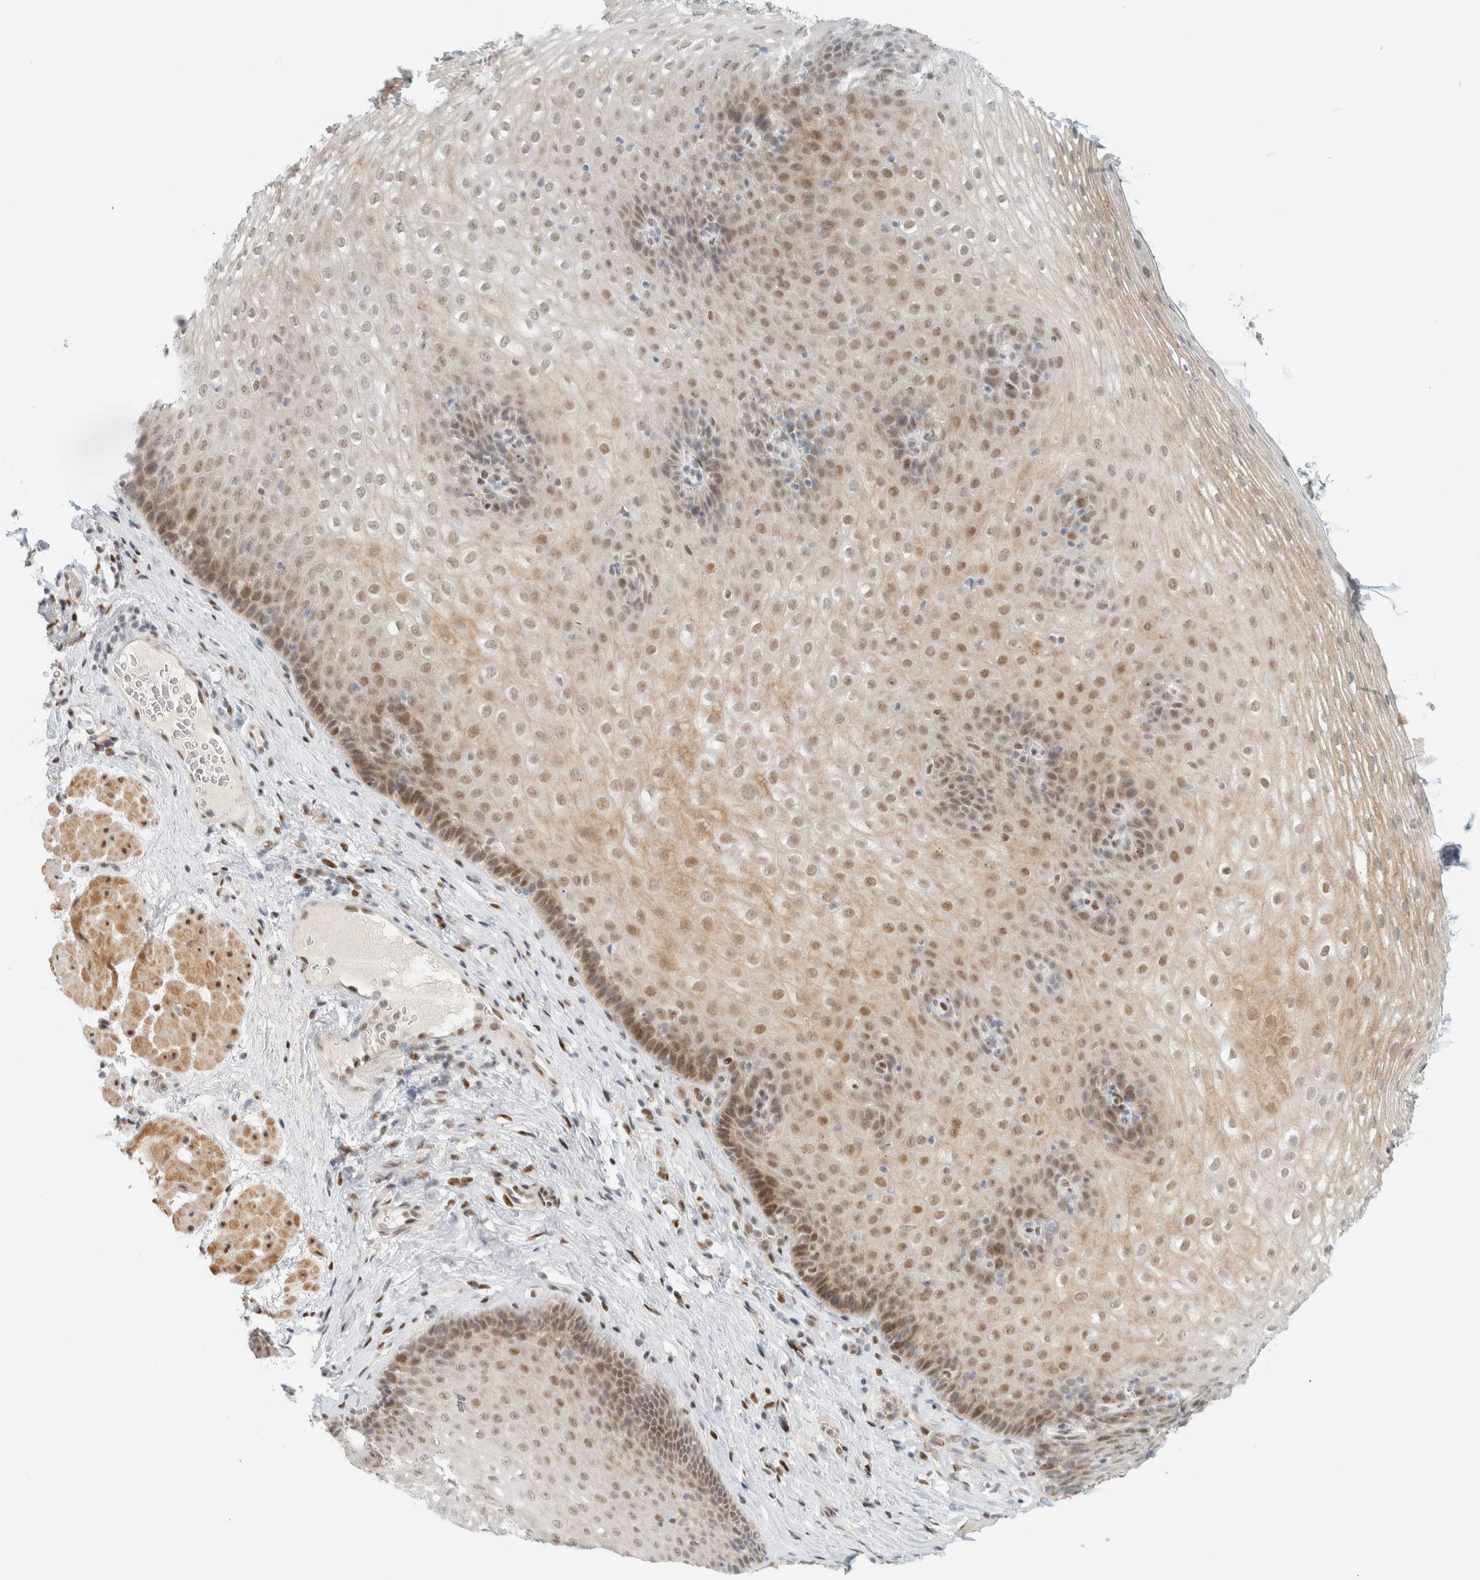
{"staining": {"intensity": "moderate", "quantity": "25%-75%", "location": "nuclear"}, "tissue": "esophagus", "cell_type": "Squamous epithelial cells", "image_type": "normal", "snomed": [{"axis": "morphology", "description": "Normal tissue, NOS"}, {"axis": "topography", "description": "Esophagus"}], "caption": "Brown immunohistochemical staining in unremarkable esophagus exhibits moderate nuclear positivity in approximately 25%-75% of squamous epithelial cells. (Brightfield microscopy of DAB IHC at high magnification).", "gene": "ZNF683", "patient": {"sex": "female", "age": 66}}